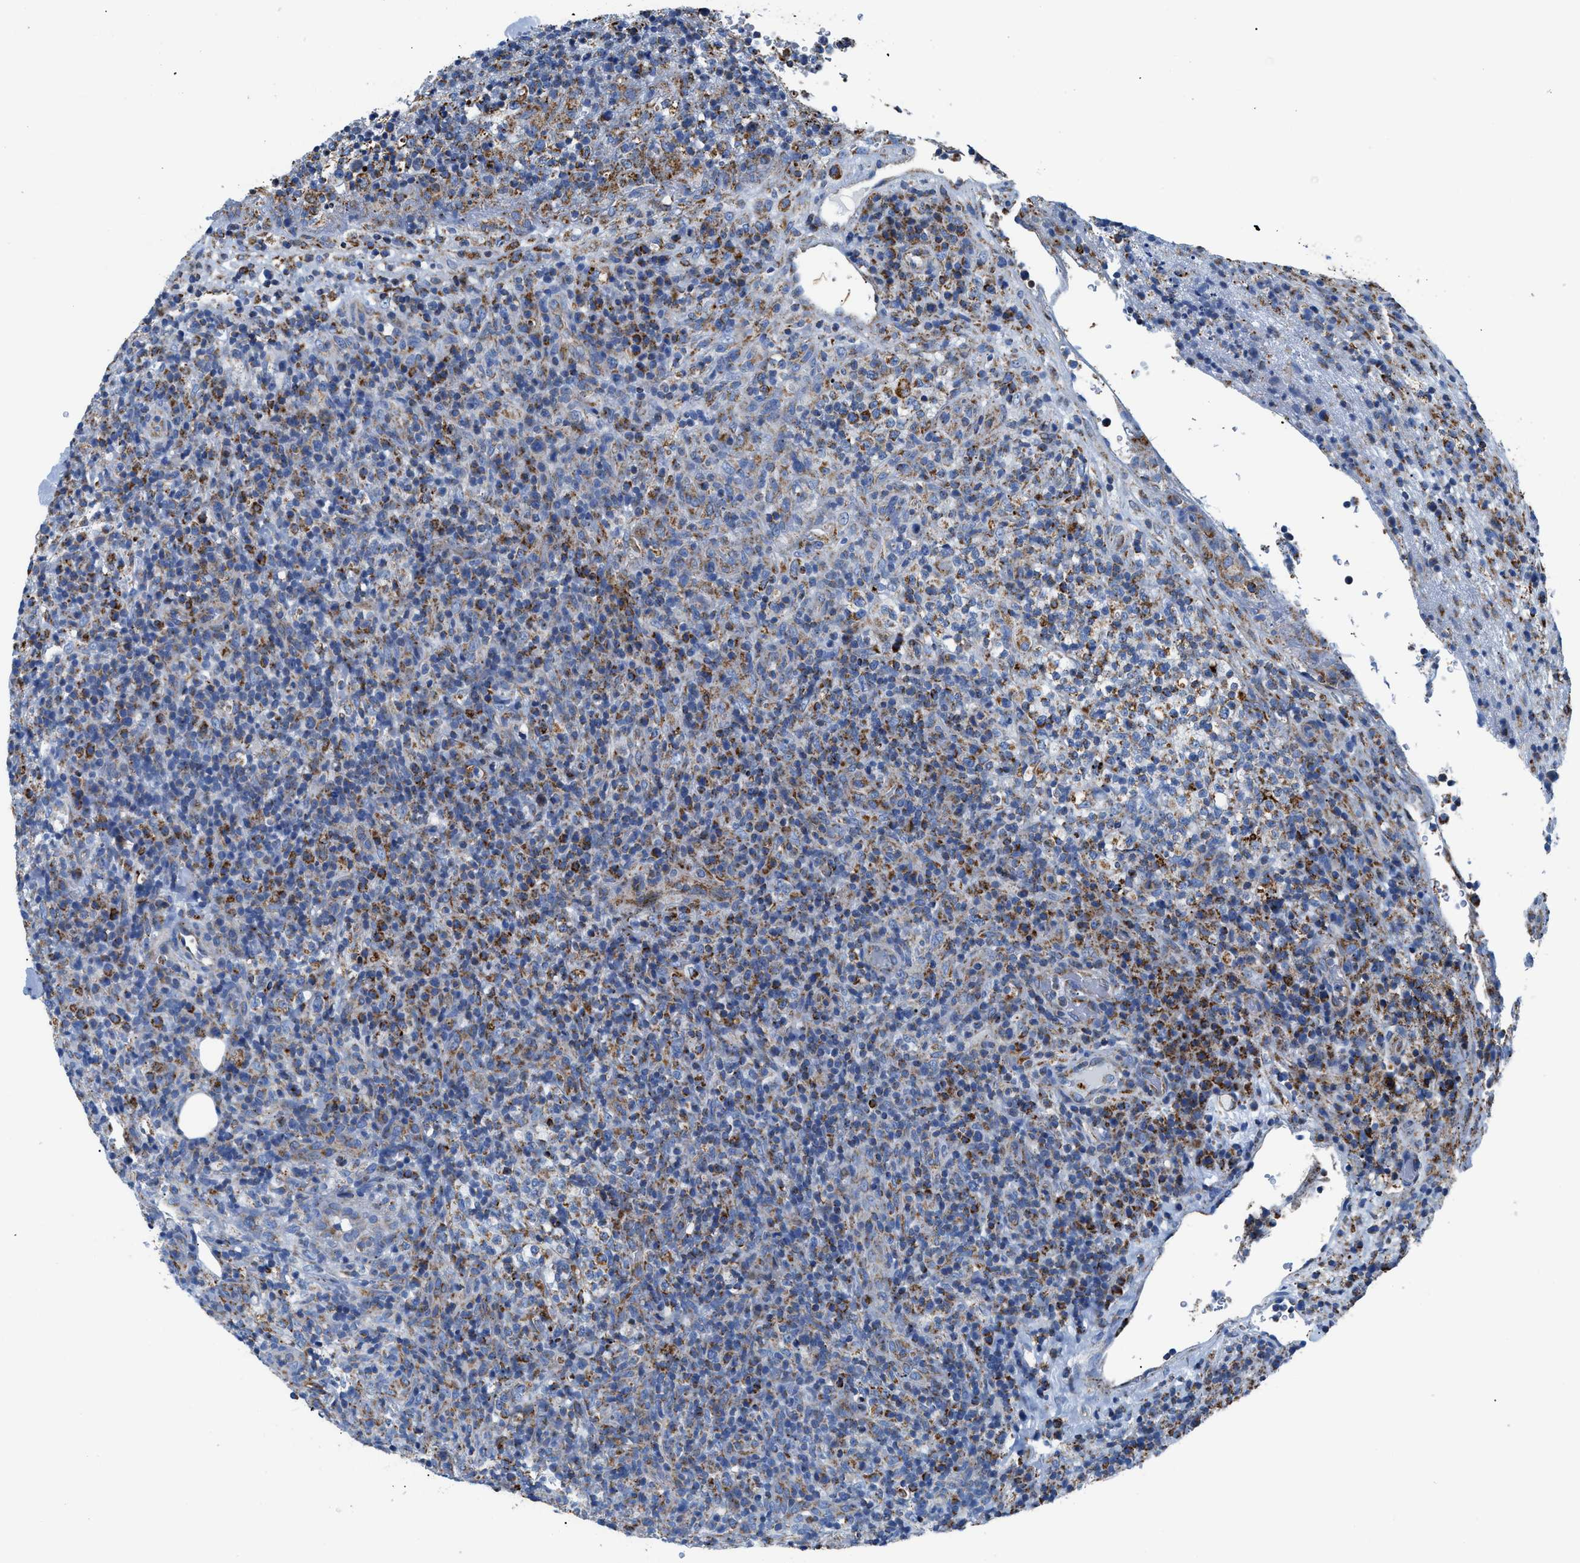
{"staining": {"intensity": "moderate", "quantity": ">75%", "location": "cytoplasmic/membranous"}, "tissue": "lymphoma", "cell_type": "Tumor cells", "image_type": "cancer", "snomed": [{"axis": "morphology", "description": "Malignant lymphoma, non-Hodgkin's type, High grade"}, {"axis": "topography", "description": "Lymph node"}], "caption": "Immunohistochemical staining of human lymphoma reveals medium levels of moderate cytoplasmic/membranous staining in approximately >75% of tumor cells.", "gene": "ZDHHC3", "patient": {"sex": "female", "age": 76}}